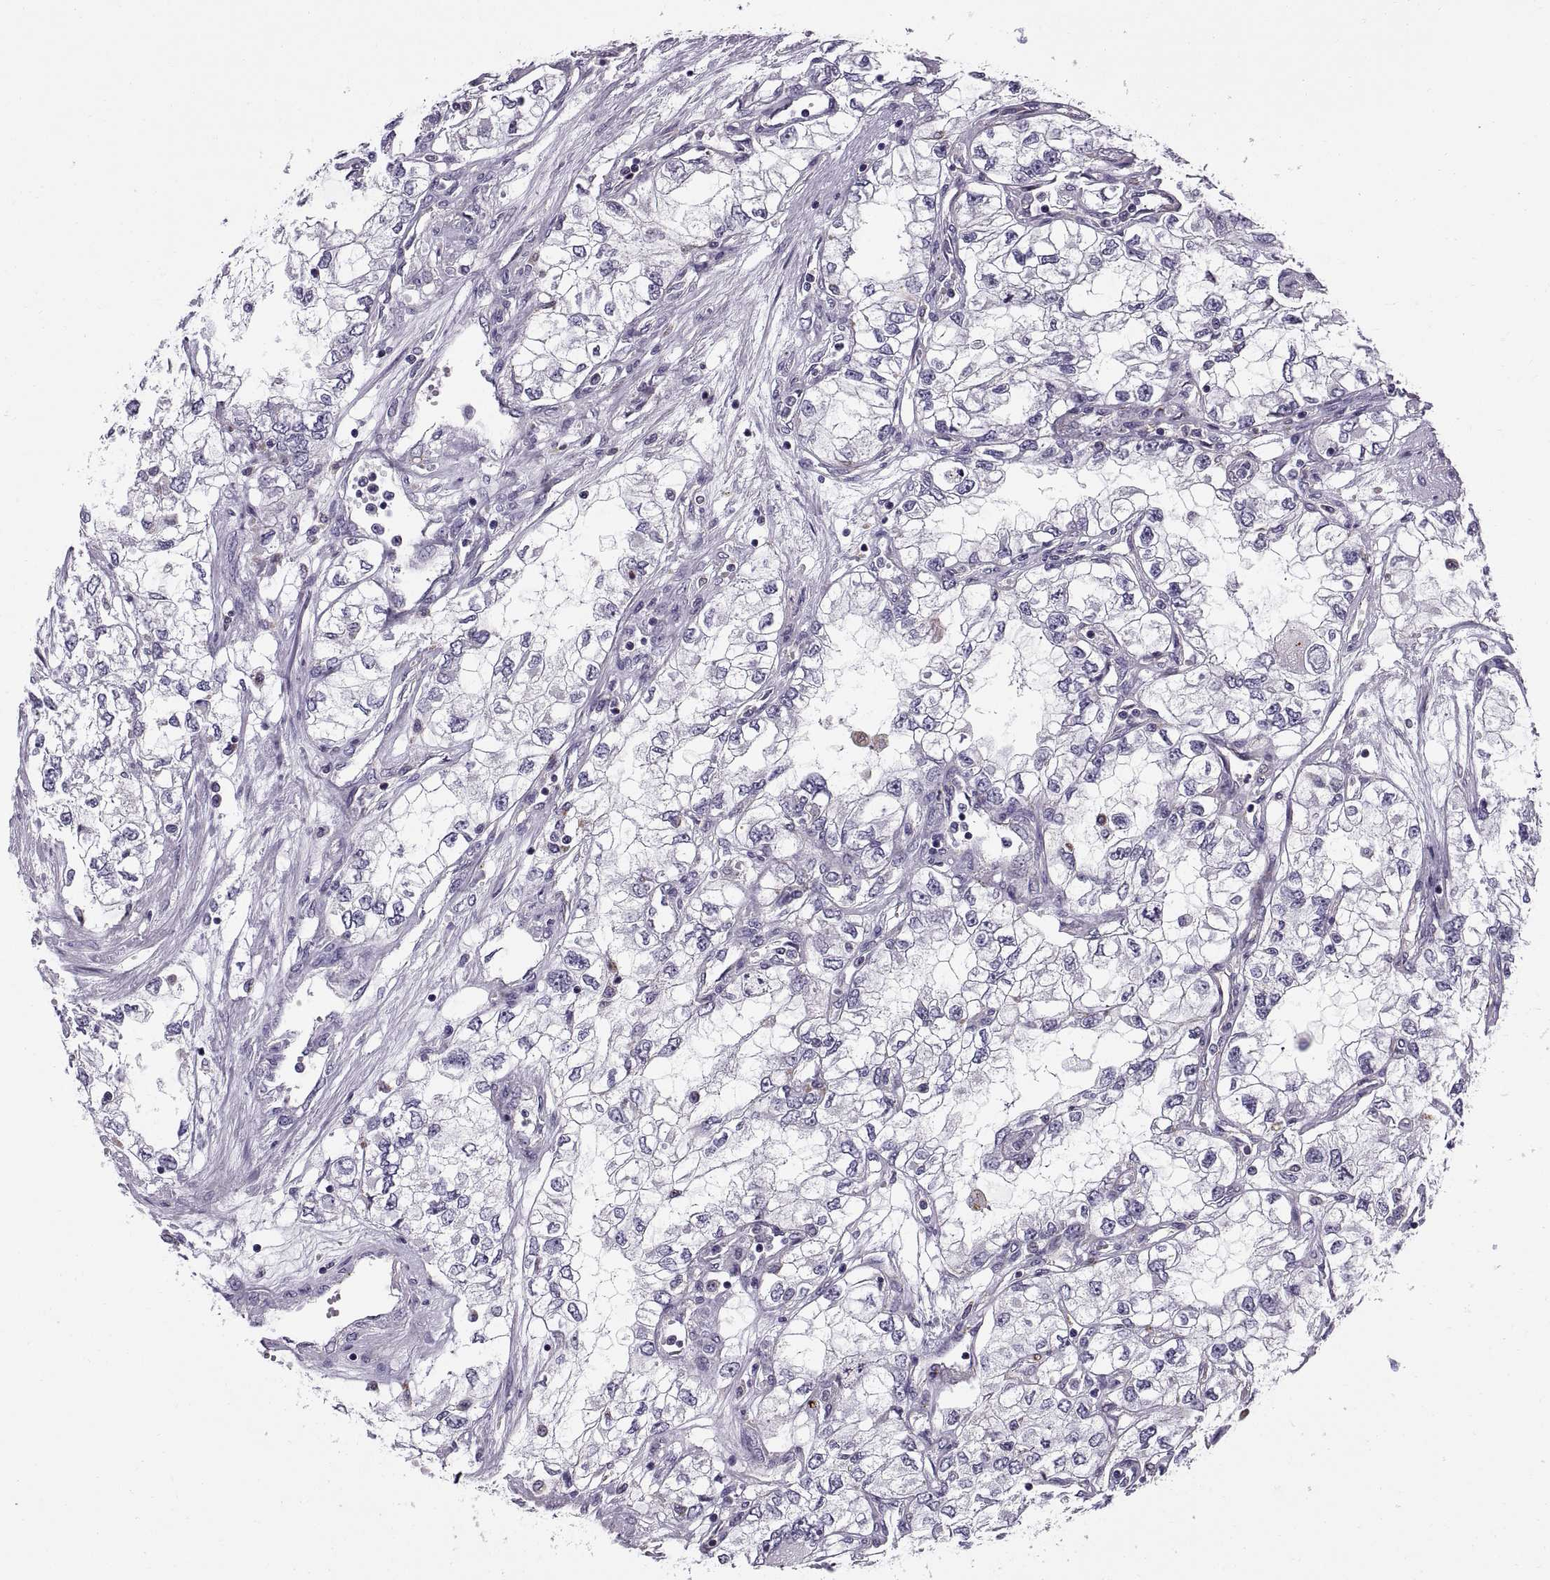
{"staining": {"intensity": "negative", "quantity": "none", "location": "none"}, "tissue": "renal cancer", "cell_type": "Tumor cells", "image_type": "cancer", "snomed": [{"axis": "morphology", "description": "Adenocarcinoma, NOS"}, {"axis": "topography", "description": "Kidney"}], "caption": "The micrograph displays no significant positivity in tumor cells of renal adenocarcinoma.", "gene": "CALCR", "patient": {"sex": "female", "age": 59}}